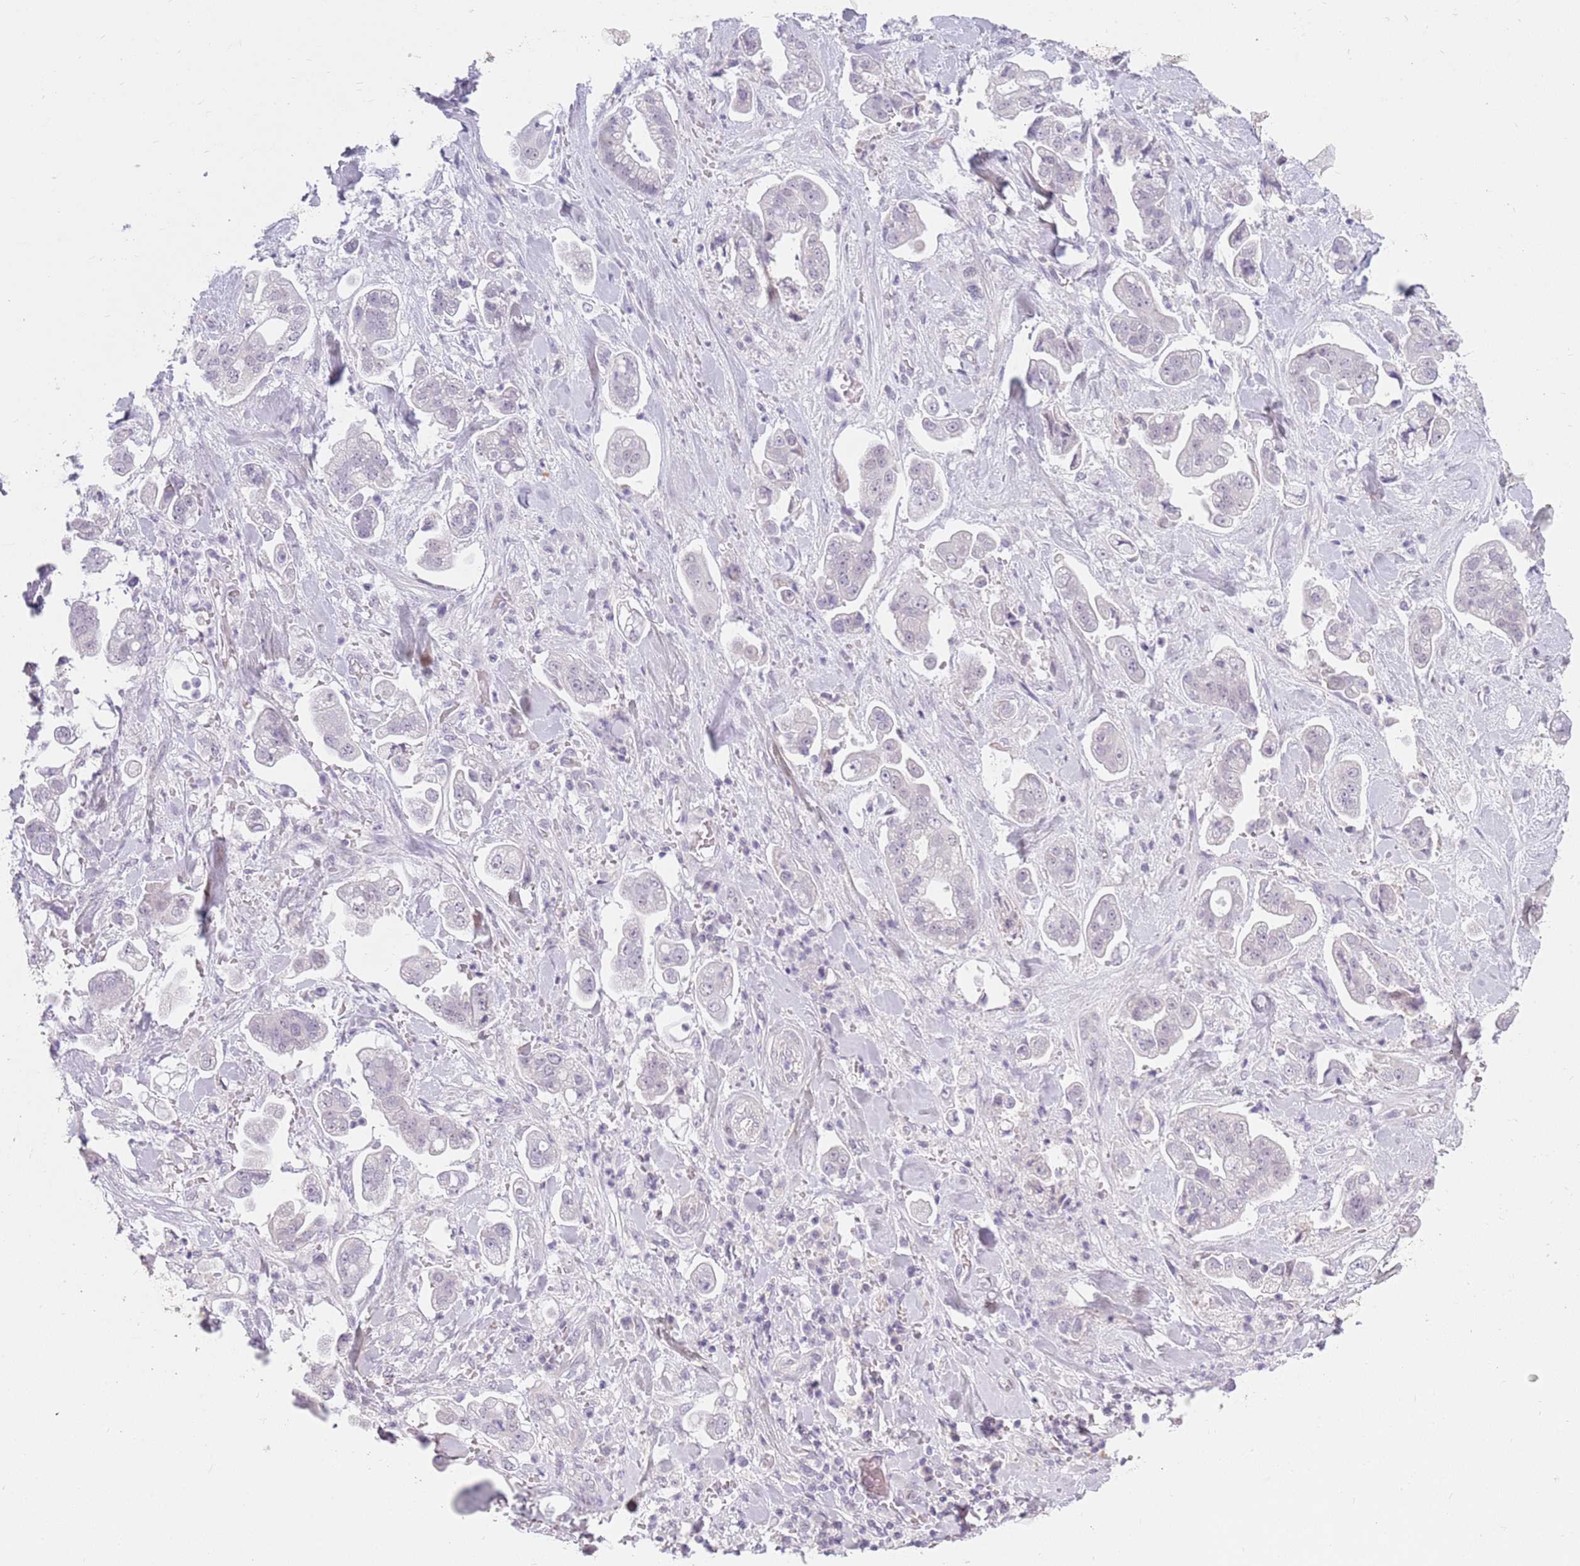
{"staining": {"intensity": "negative", "quantity": "none", "location": "none"}, "tissue": "stomach cancer", "cell_type": "Tumor cells", "image_type": "cancer", "snomed": [{"axis": "morphology", "description": "Adenocarcinoma, NOS"}, {"axis": "topography", "description": "Stomach"}], "caption": "This image is of adenocarcinoma (stomach) stained with immunohistochemistry (IHC) to label a protein in brown with the nuclei are counter-stained blue. There is no positivity in tumor cells.", "gene": "ZNF574", "patient": {"sex": "male", "age": 62}}